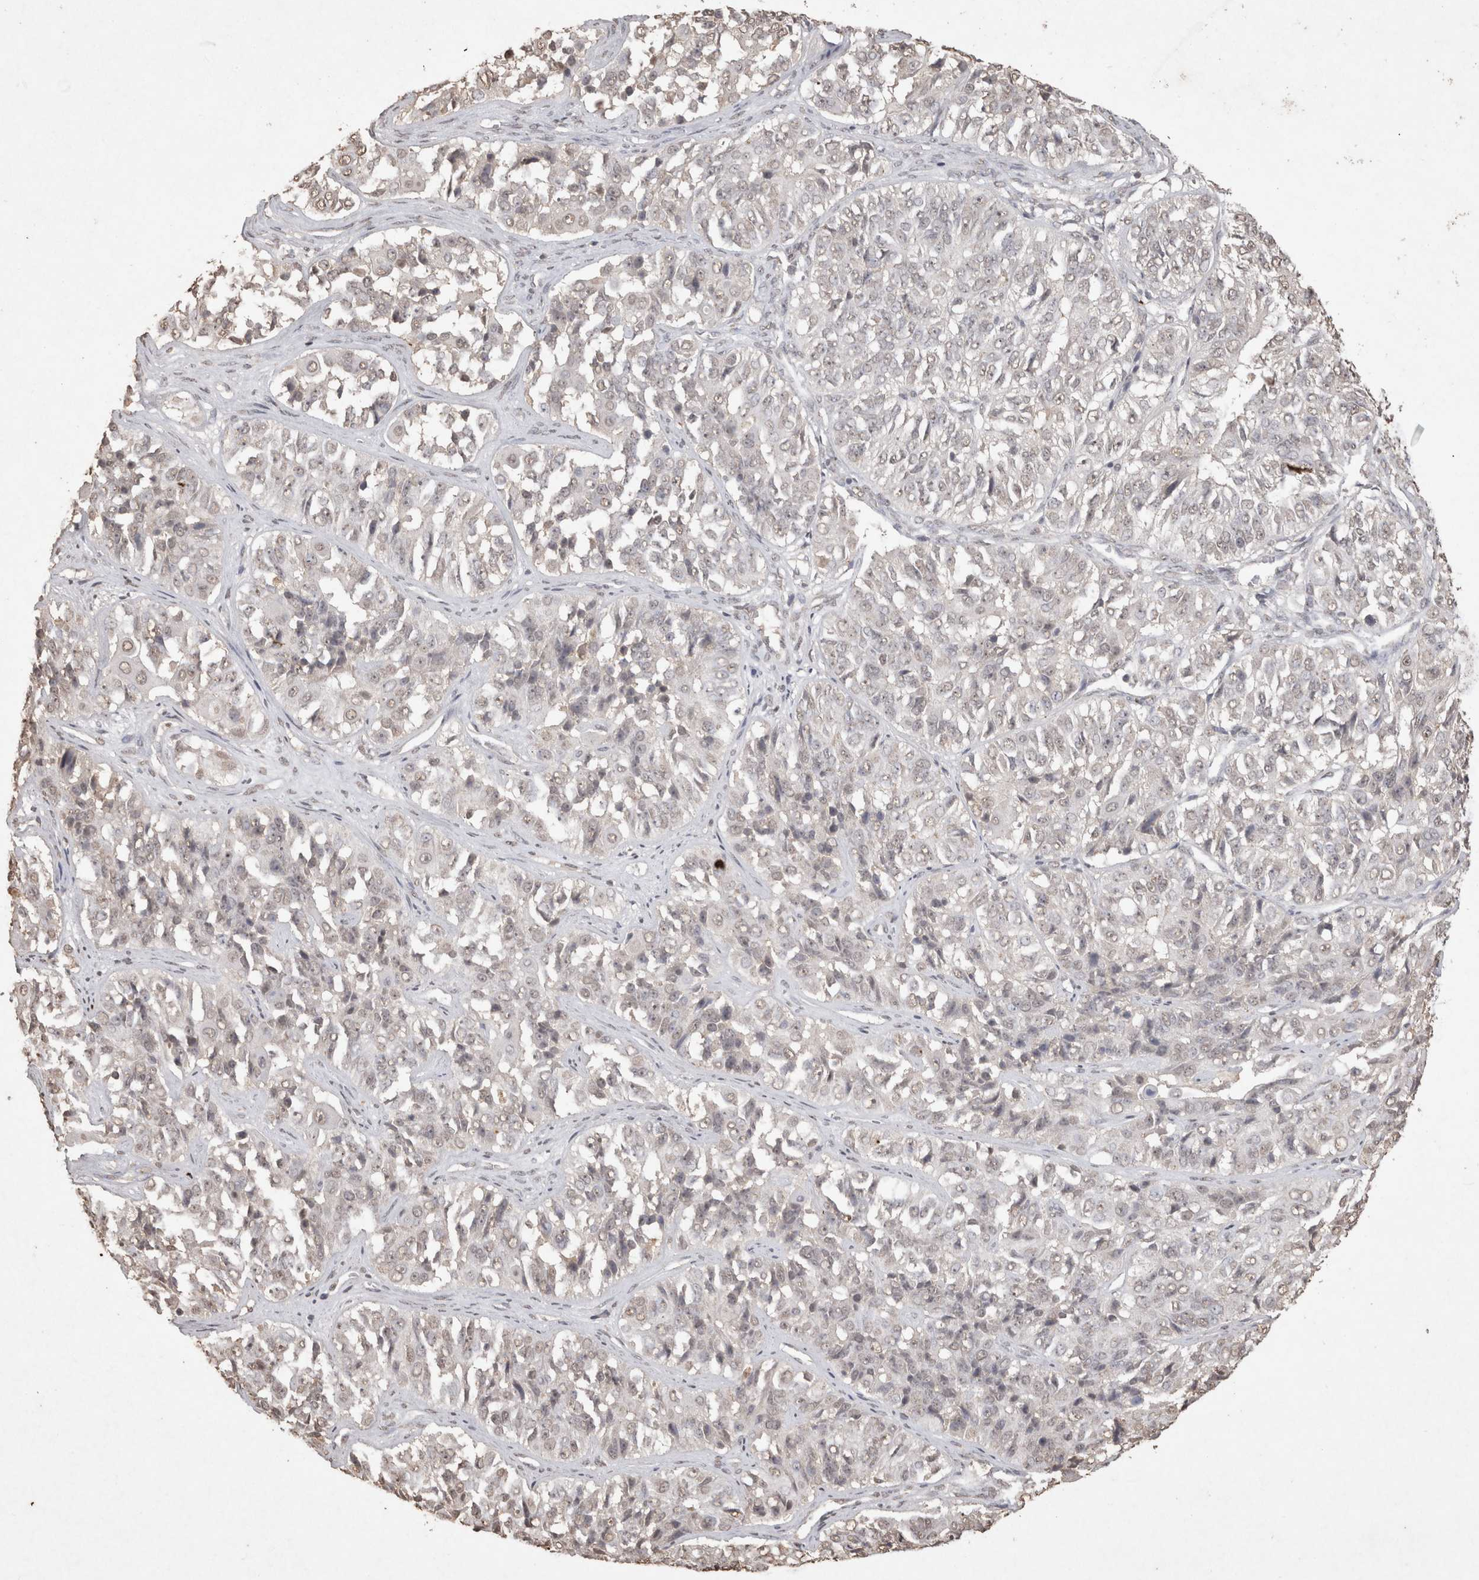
{"staining": {"intensity": "weak", "quantity": "<25%", "location": "nuclear"}, "tissue": "ovarian cancer", "cell_type": "Tumor cells", "image_type": "cancer", "snomed": [{"axis": "morphology", "description": "Carcinoma, endometroid"}, {"axis": "topography", "description": "Ovary"}], "caption": "An image of human endometroid carcinoma (ovarian) is negative for staining in tumor cells.", "gene": "MLX", "patient": {"sex": "female", "age": 51}}